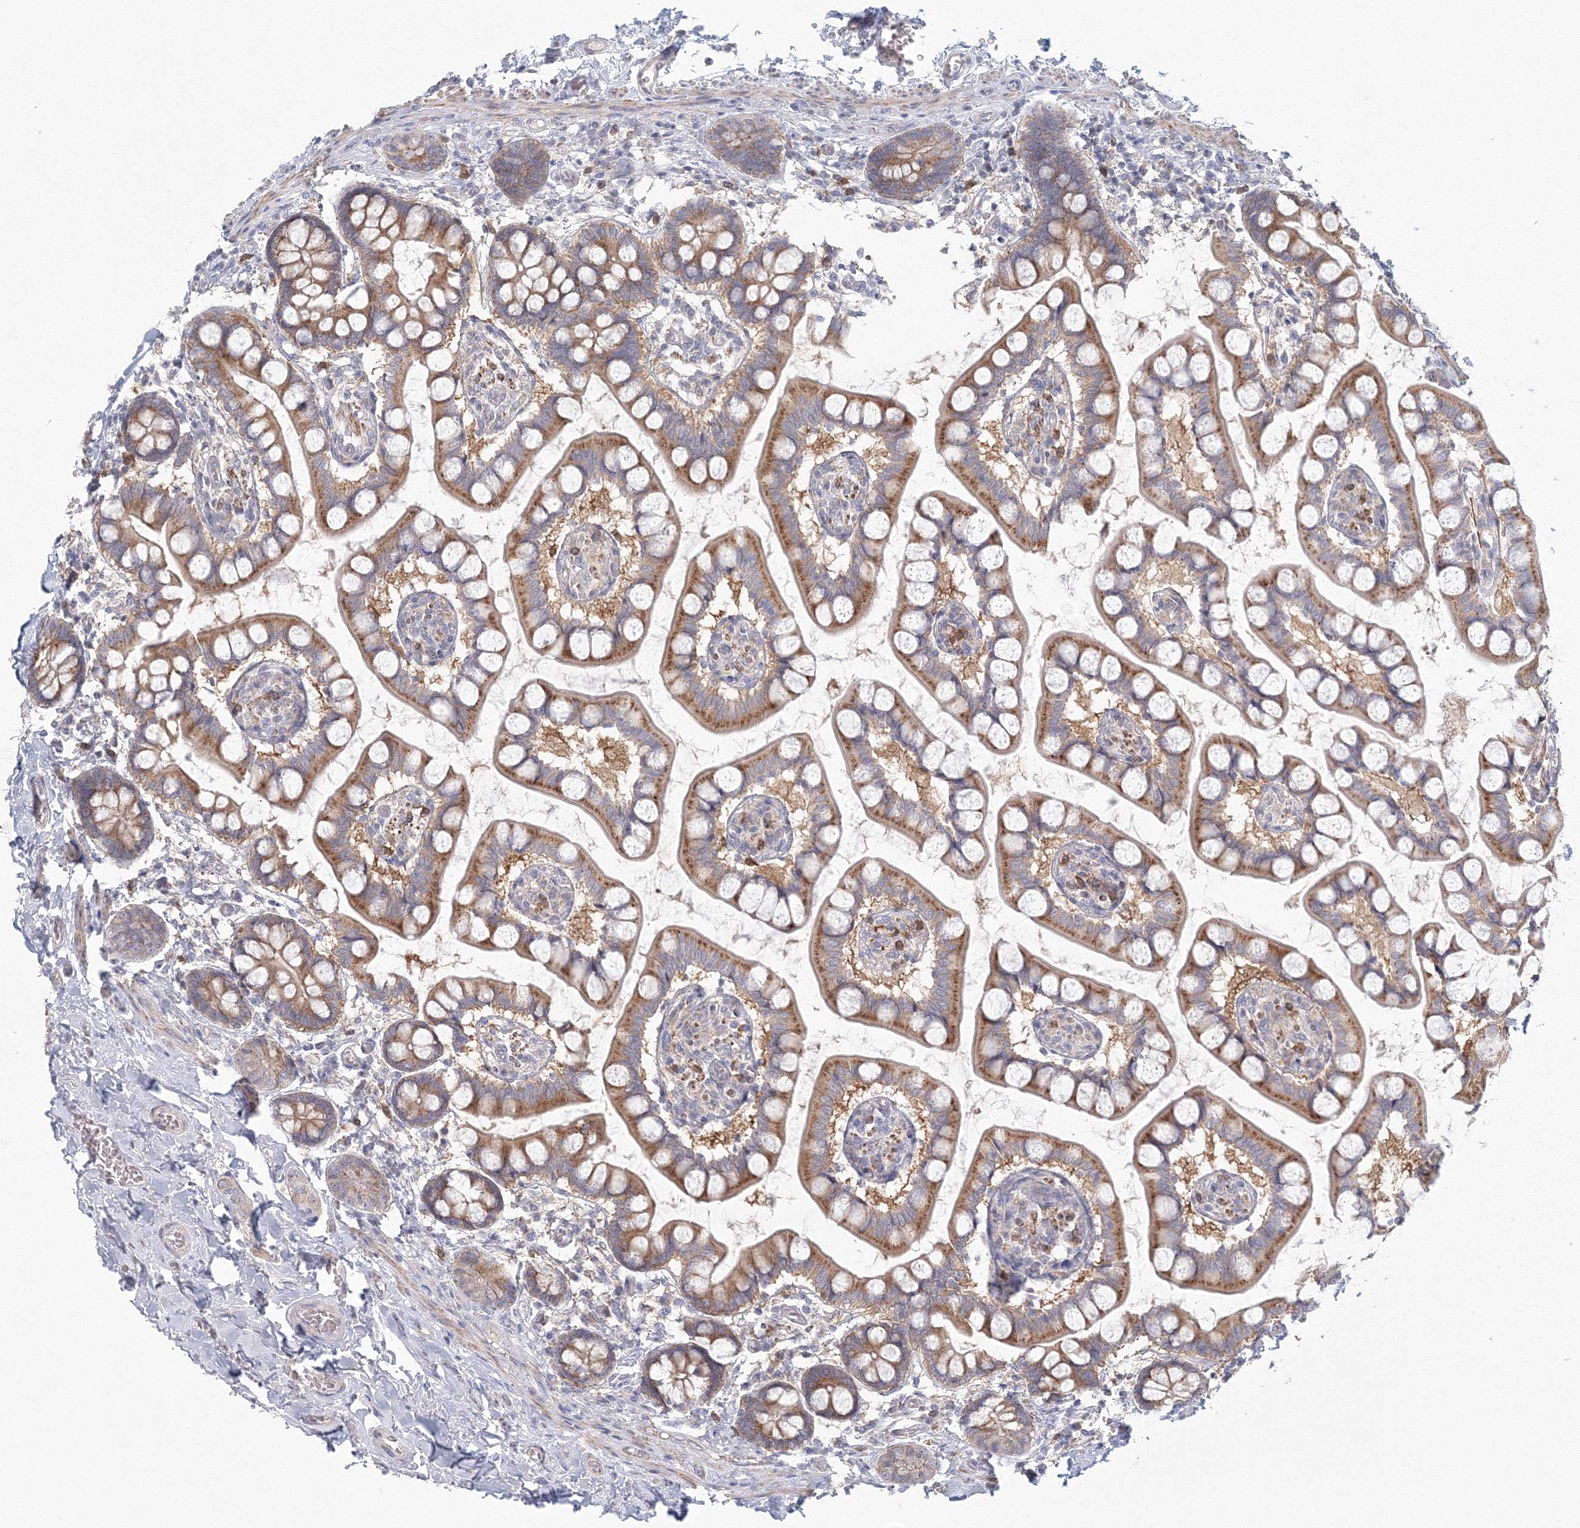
{"staining": {"intensity": "moderate", "quantity": ">75%", "location": "cytoplasmic/membranous"}, "tissue": "small intestine", "cell_type": "Glandular cells", "image_type": "normal", "snomed": [{"axis": "morphology", "description": "Normal tissue, NOS"}, {"axis": "topography", "description": "Small intestine"}], "caption": "Immunohistochemistry (IHC) photomicrograph of normal small intestine stained for a protein (brown), which exhibits medium levels of moderate cytoplasmic/membranous expression in about >75% of glandular cells.", "gene": "TACC2", "patient": {"sex": "male", "age": 52}}